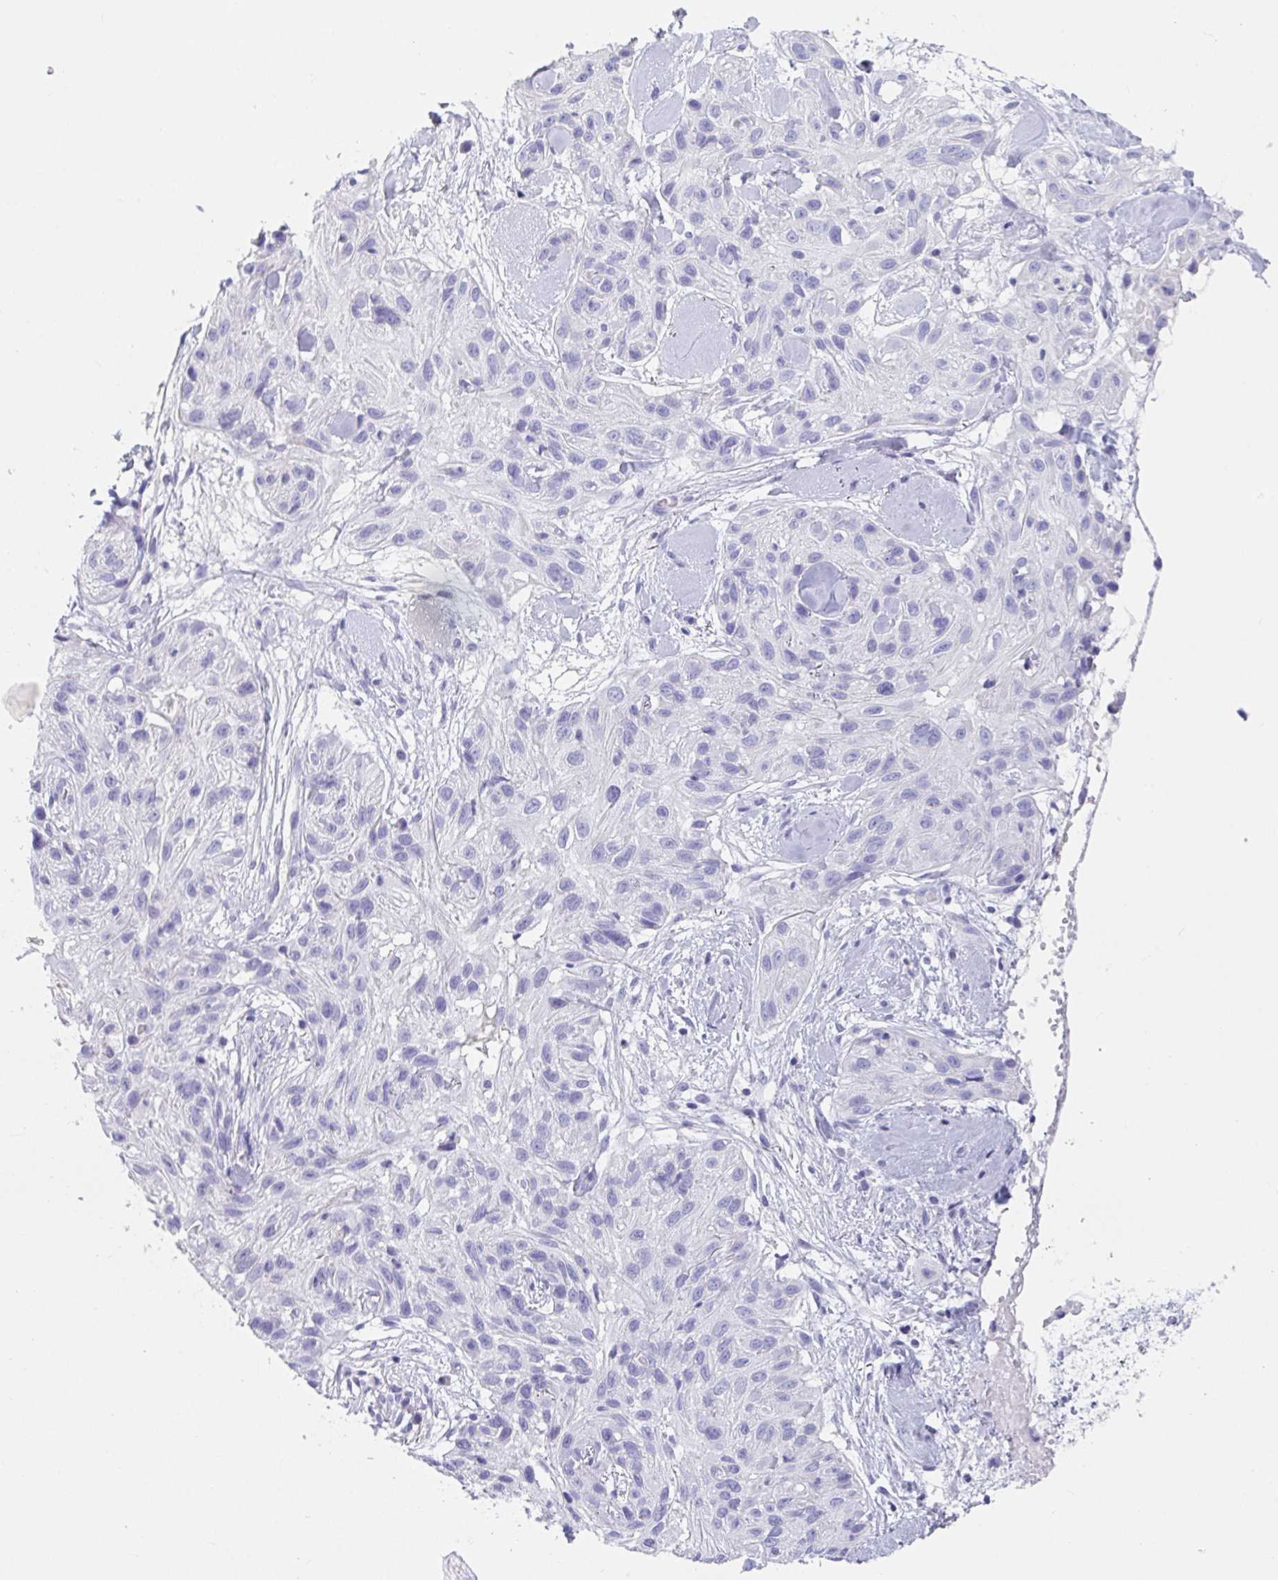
{"staining": {"intensity": "negative", "quantity": "none", "location": "none"}, "tissue": "skin cancer", "cell_type": "Tumor cells", "image_type": "cancer", "snomed": [{"axis": "morphology", "description": "Squamous cell carcinoma, NOS"}, {"axis": "topography", "description": "Skin"}], "caption": "IHC photomicrograph of neoplastic tissue: skin cancer stained with DAB (3,3'-diaminobenzidine) displays no significant protein expression in tumor cells.", "gene": "PLA2G1B", "patient": {"sex": "male", "age": 82}}